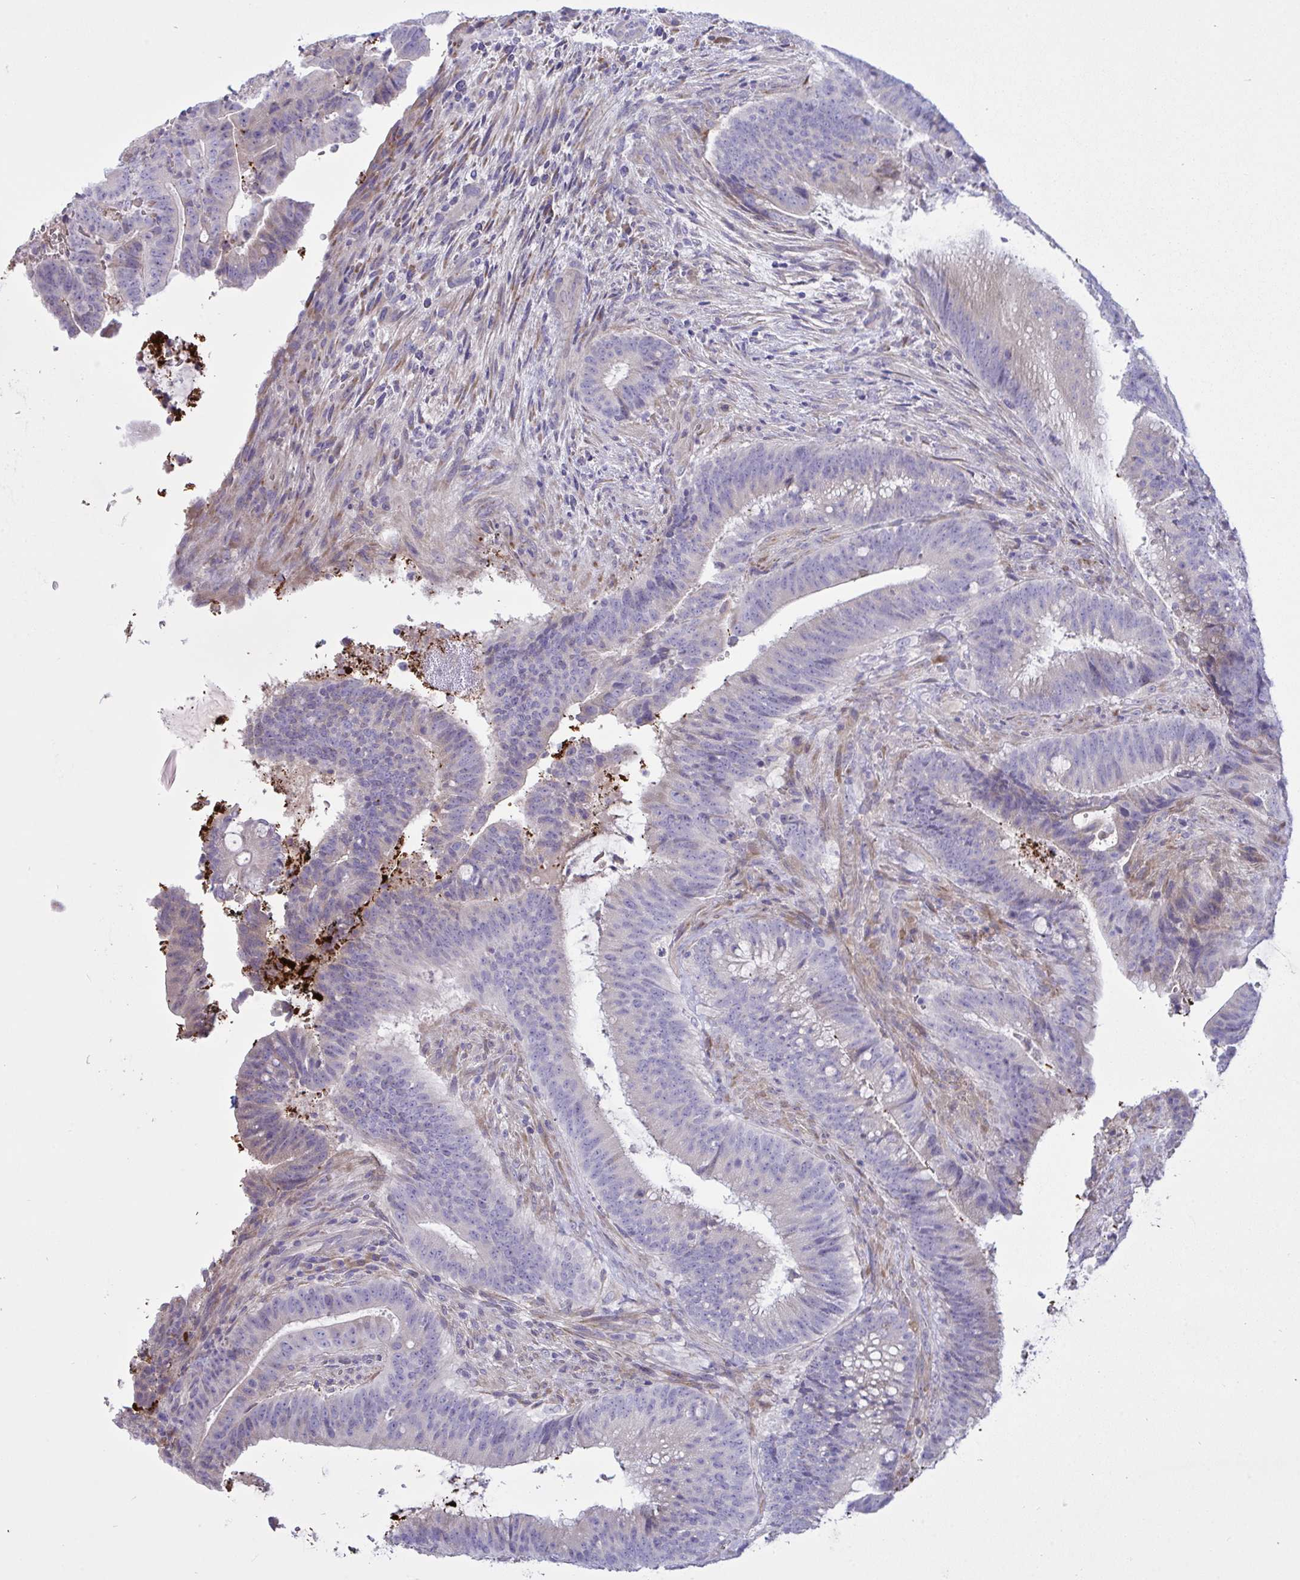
{"staining": {"intensity": "negative", "quantity": "none", "location": "none"}, "tissue": "colorectal cancer", "cell_type": "Tumor cells", "image_type": "cancer", "snomed": [{"axis": "morphology", "description": "Adenocarcinoma, NOS"}, {"axis": "topography", "description": "Colon"}], "caption": "An immunohistochemistry (IHC) micrograph of colorectal cancer is shown. There is no staining in tumor cells of colorectal cancer.", "gene": "FAM86B1", "patient": {"sex": "female", "age": 43}}